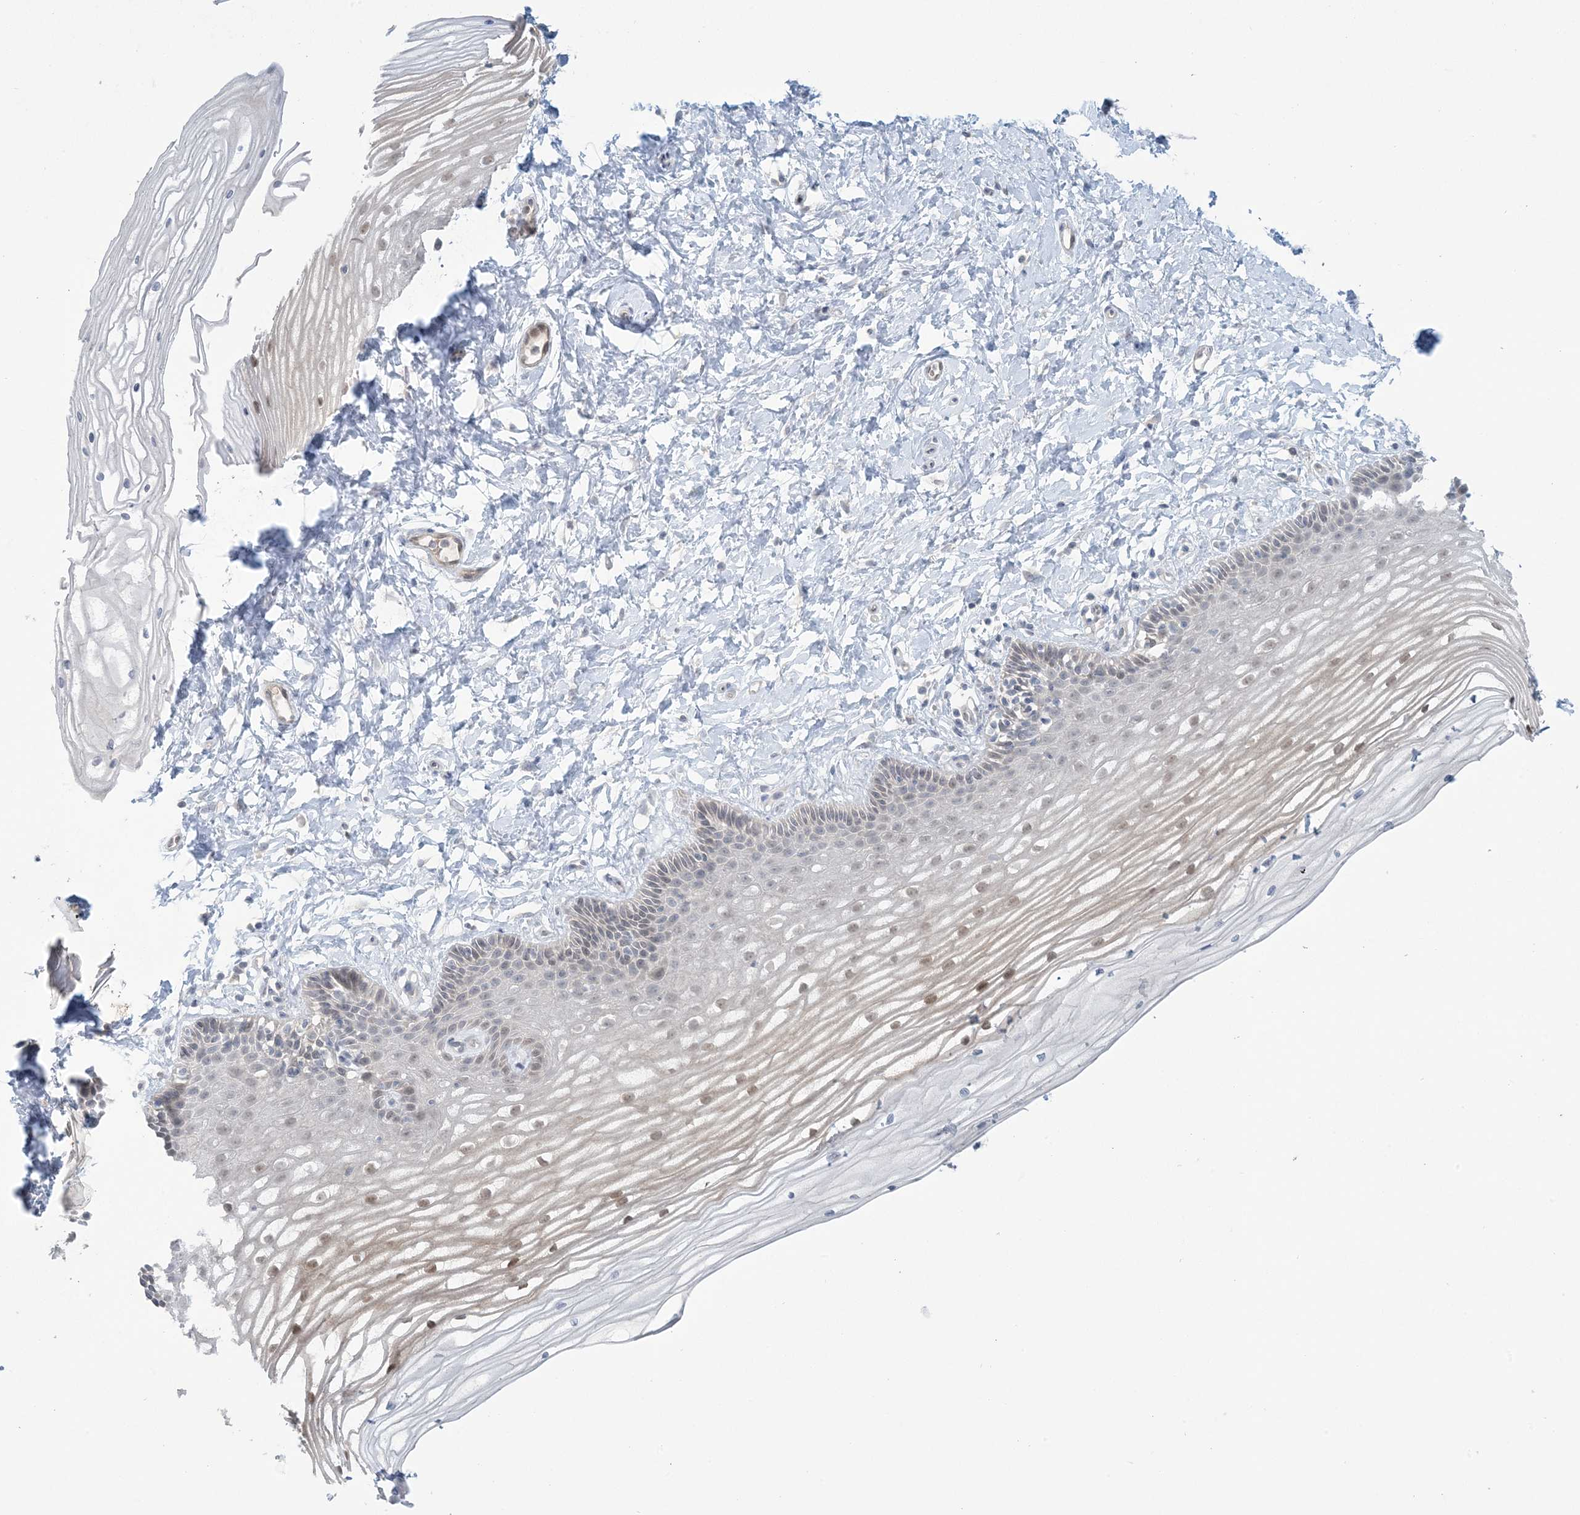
{"staining": {"intensity": "weak", "quantity": "25%-75%", "location": "nuclear"}, "tissue": "vagina", "cell_type": "Squamous epithelial cells", "image_type": "normal", "snomed": [{"axis": "morphology", "description": "Normal tissue, NOS"}, {"axis": "topography", "description": "Vagina"}, {"axis": "topography", "description": "Cervix"}], "caption": "Immunohistochemical staining of unremarkable vagina reveals 25%-75% levels of weak nuclear protein expression in about 25%-75% of squamous epithelial cells.", "gene": "NRBP2", "patient": {"sex": "female", "age": 40}}